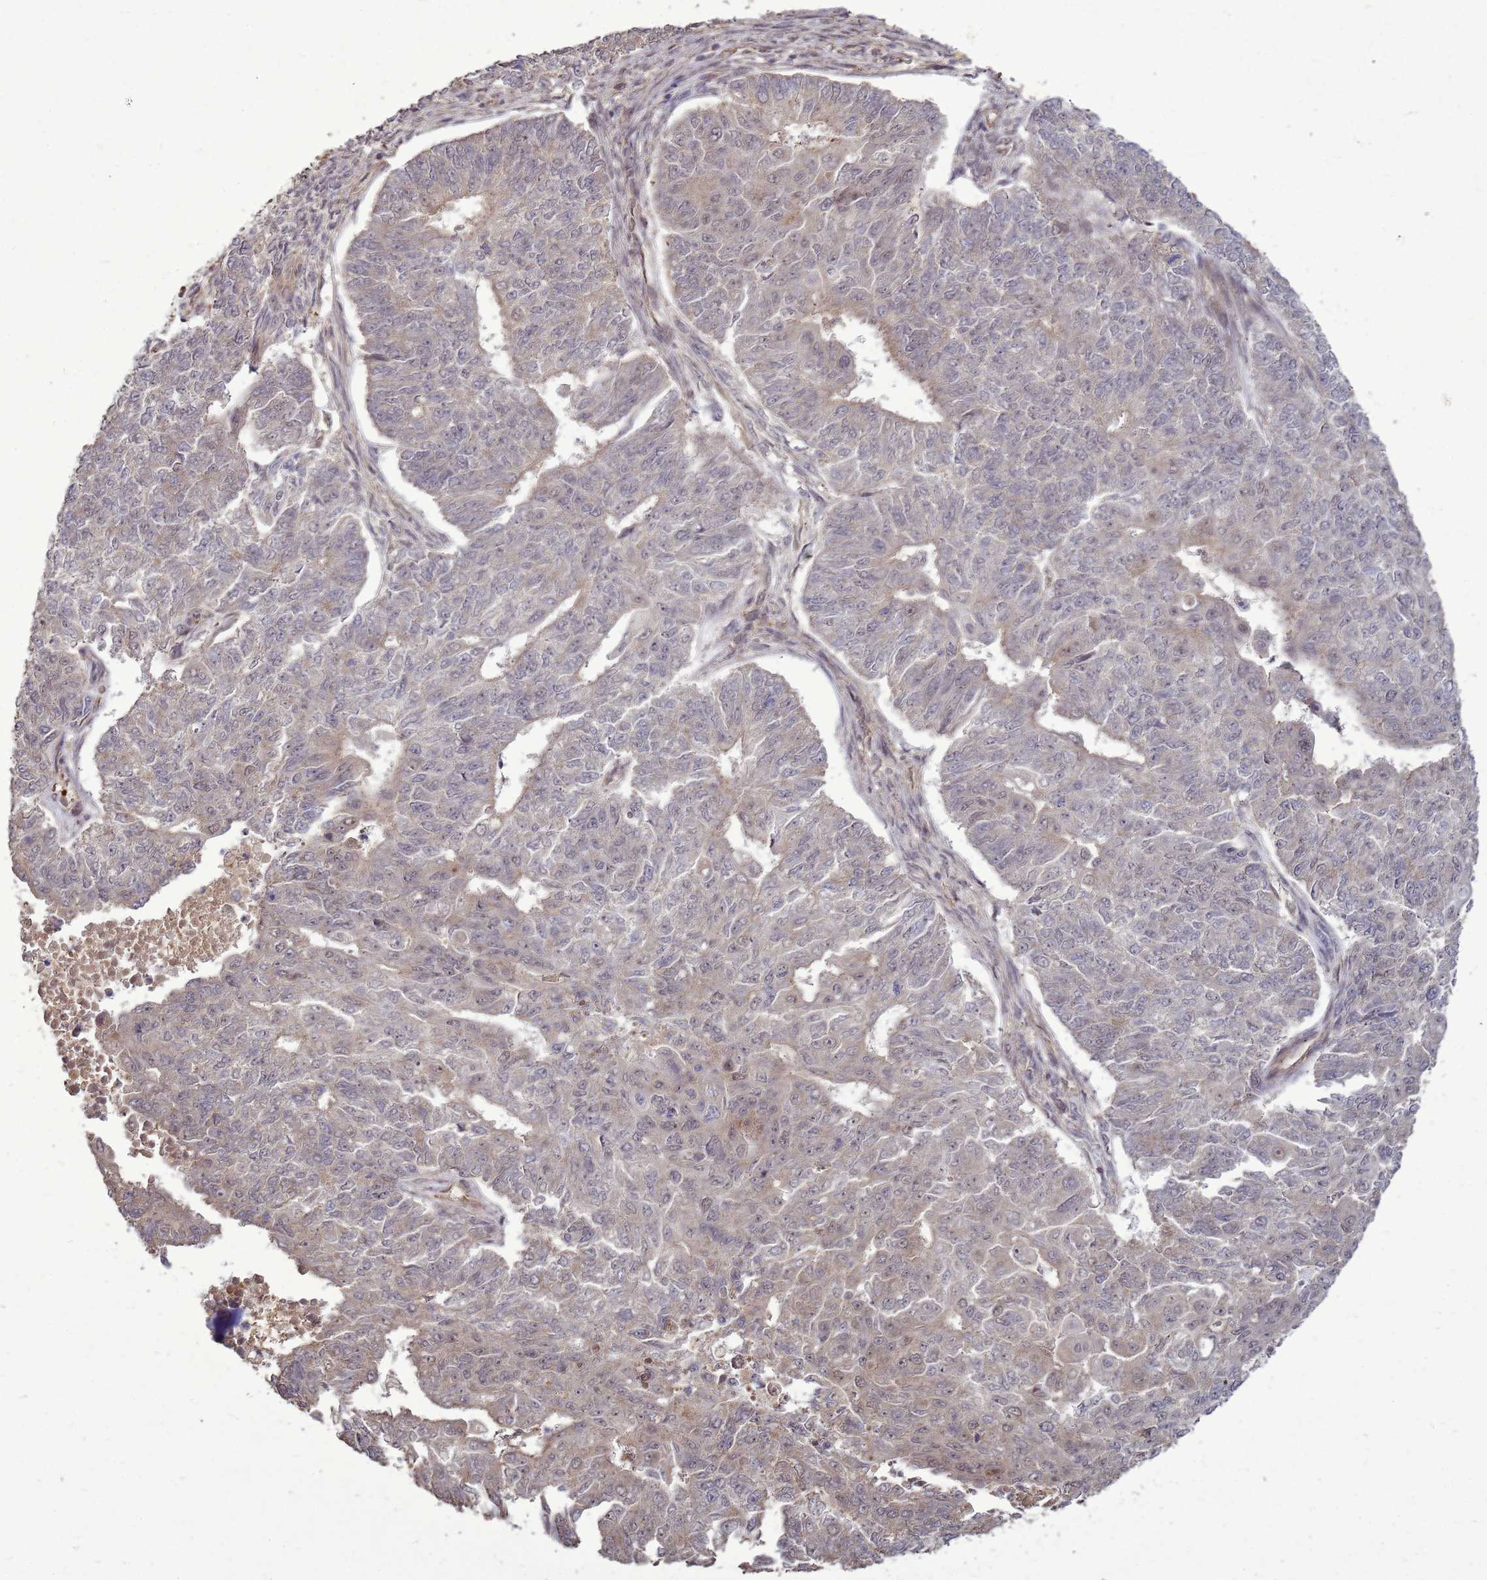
{"staining": {"intensity": "weak", "quantity": "<25%", "location": "cytoplasmic/membranous"}, "tissue": "endometrial cancer", "cell_type": "Tumor cells", "image_type": "cancer", "snomed": [{"axis": "morphology", "description": "Adenocarcinoma, NOS"}, {"axis": "topography", "description": "Endometrium"}], "caption": "A micrograph of human endometrial adenocarcinoma is negative for staining in tumor cells. The staining was performed using DAB (3,3'-diaminobenzidine) to visualize the protein expression in brown, while the nuclei were stained in blue with hematoxylin (Magnification: 20x).", "gene": "CRBN", "patient": {"sex": "female", "age": 32}}